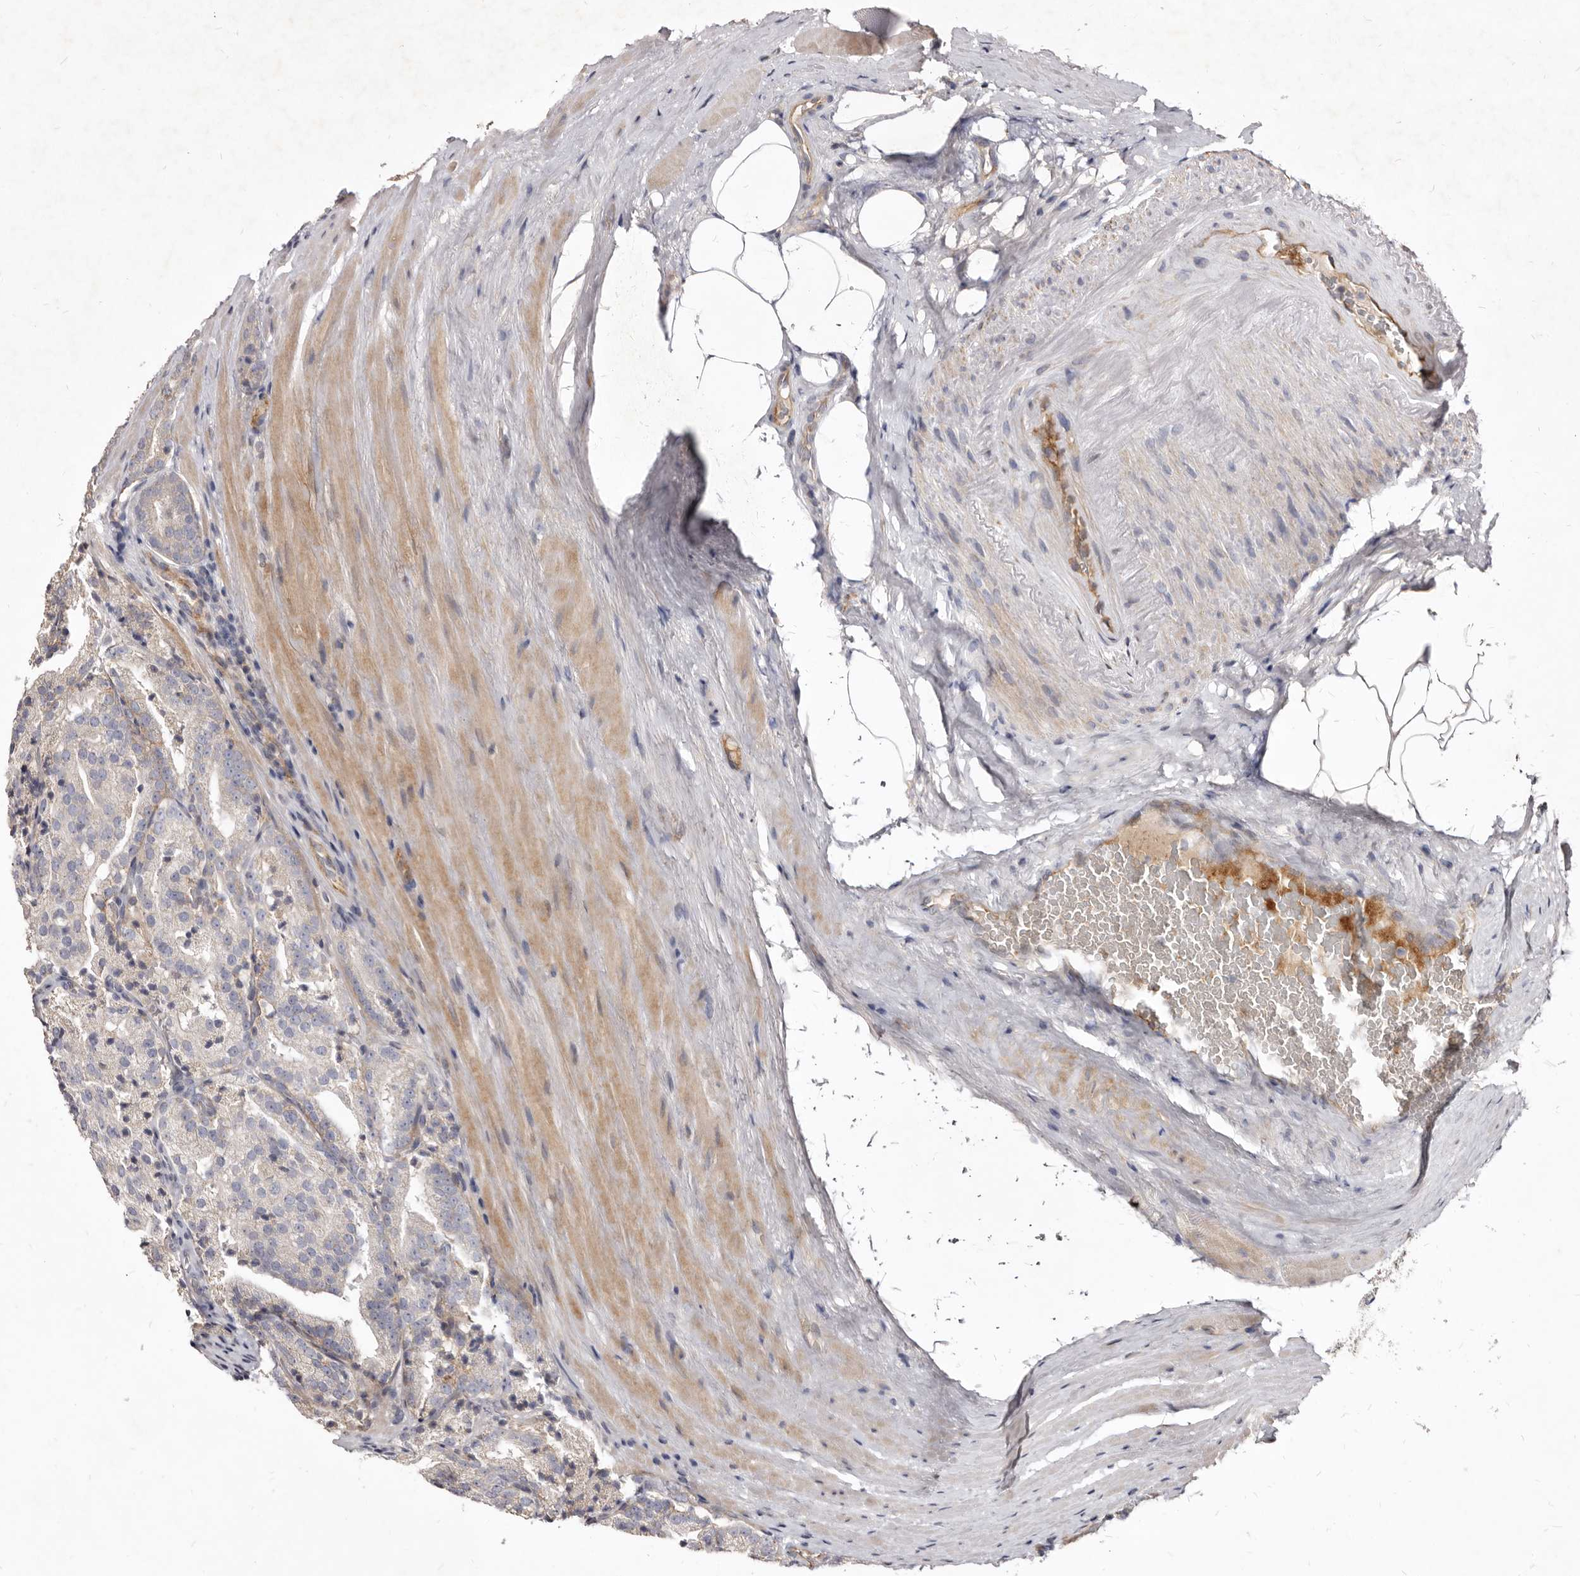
{"staining": {"intensity": "weak", "quantity": "<25%", "location": "cytoplasmic/membranous"}, "tissue": "prostate cancer", "cell_type": "Tumor cells", "image_type": "cancer", "snomed": [{"axis": "morphology", "description": "Adenocarcinoma, High grade"}, {"axis": "topography", "description": "Prostate"}], "caption": "The photomicrograph shows no significant positivity in tumor cells of prostate adenocarcinoma (high-grade).", "gene": "FAS", "patient": {"sex": "male", "age": 57}}